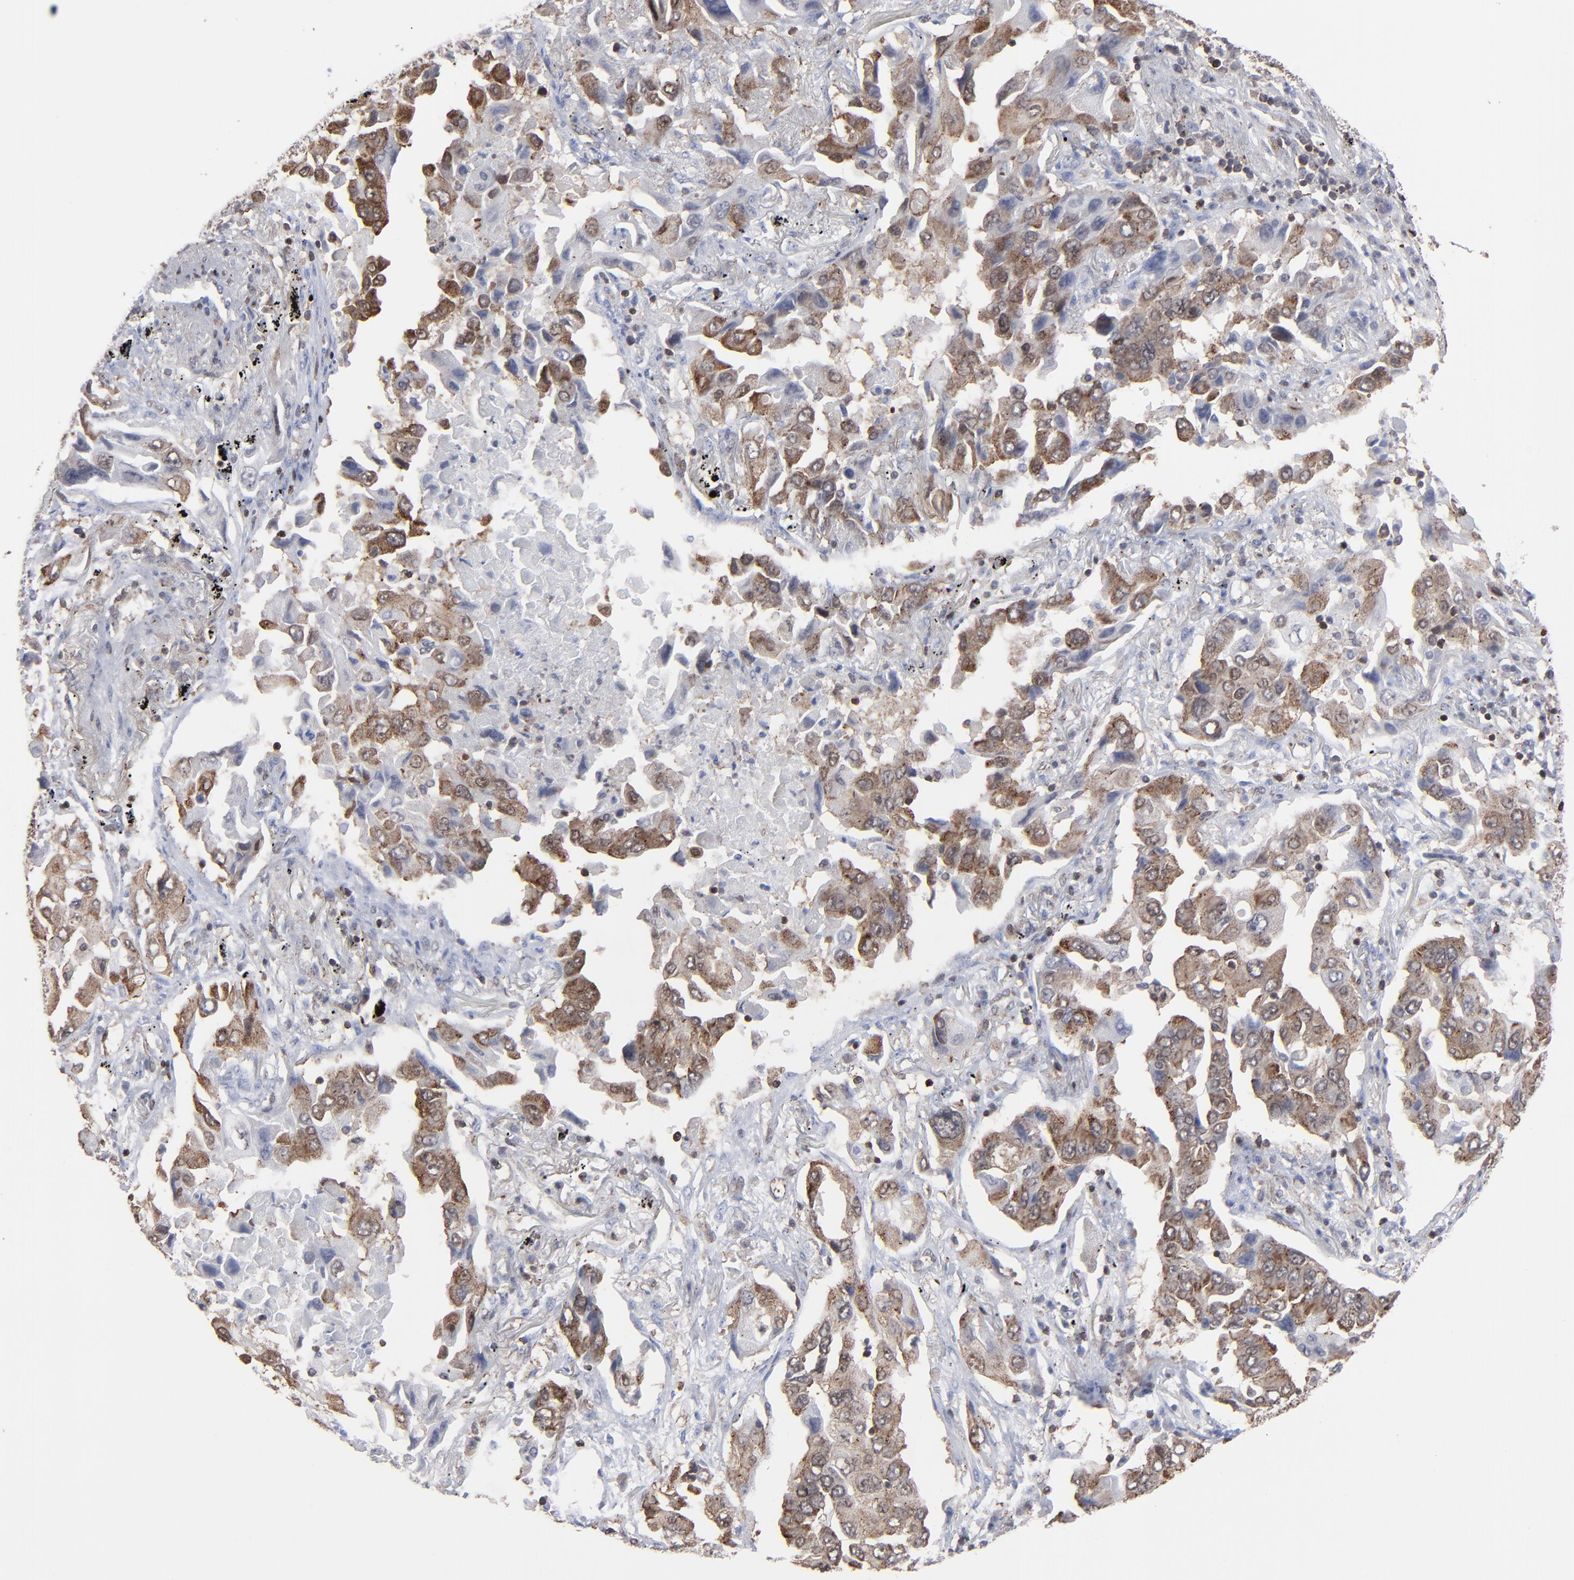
{"staining": {"intensity": "moderate", "quantity": ">75%", "location": "cytoplasmic/membranous"}, "tissue": "lung cancer", "cell_type": "Tumor cells", "image_type": "cancer", "snomed": [{"axis": "morphology", "description": "Adenocarcinoma, NOS"}, {"axis": "topography", "description": "Lung"}], "caption": "DAB (3,3'-diaminobenzidine) immunohistochemical staining of human lung adenocarcinoma demonstrates moderate cytoplasmic/membranous protein staining in about >75% of tumor cells.", "gene": "KIAA2026", "patient": {"sex": "female", "age": 65}}